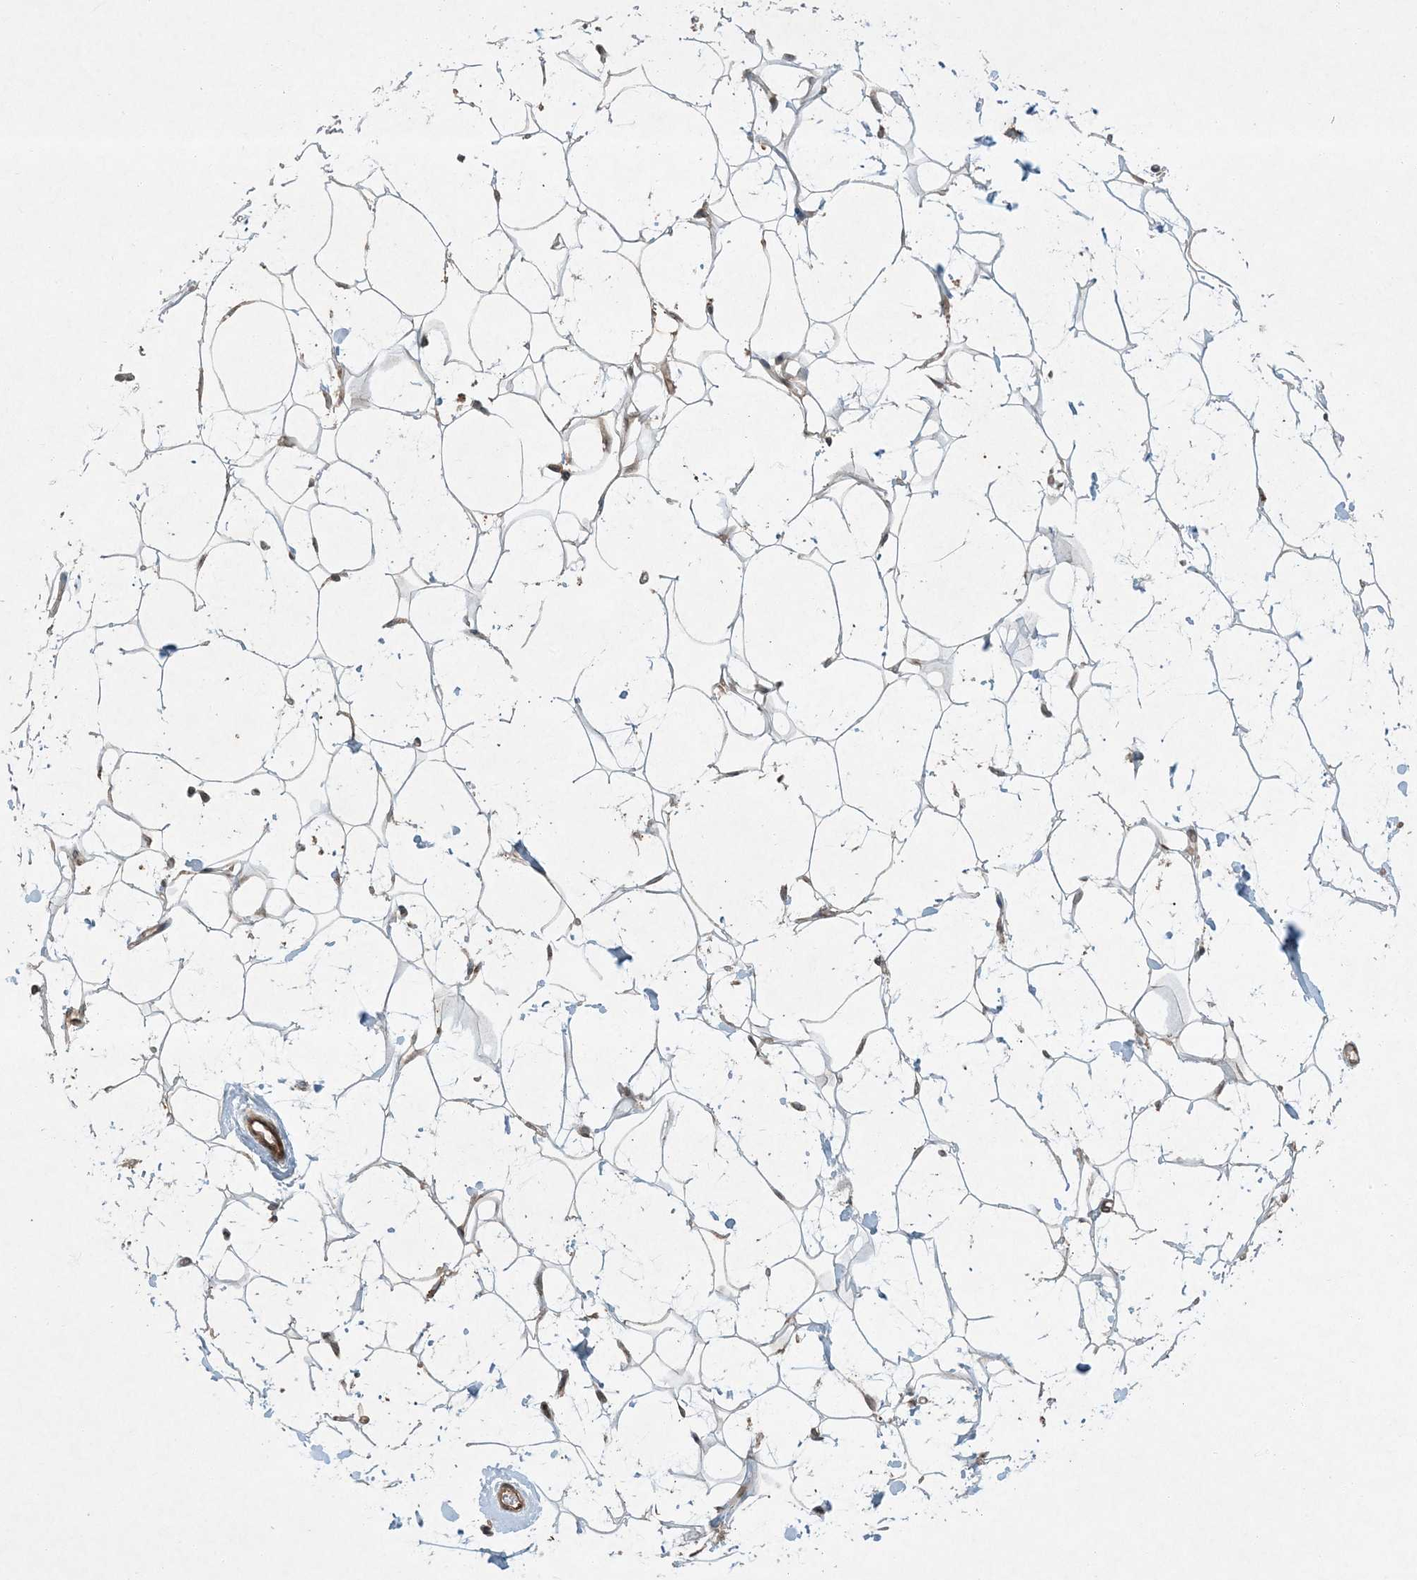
{"staining": {"intensity": "weak", "quantity": "25%-75%", "location": "cytoplasmic/membranous"}, "tissue": "adipose tissue", "cell_type": "Adipocytes", "image_type": "normal", "snomed": [{"axis": "morphology", "description": "Normal tissue, NOS"}, {"axis": "topography", "description": "Breast"}], "caption": "This photomicrograph exhibits unremarkable adipose tissue stained with immunohistochemistry (IHC) to label a protein in brown. The cytoplasmic/membranous of adipocytes show weak positivity for the protein. Nuclei are counter-stained blue.", "gene": "COMMD8", "patient": {"sex": "female", "age": 26}}